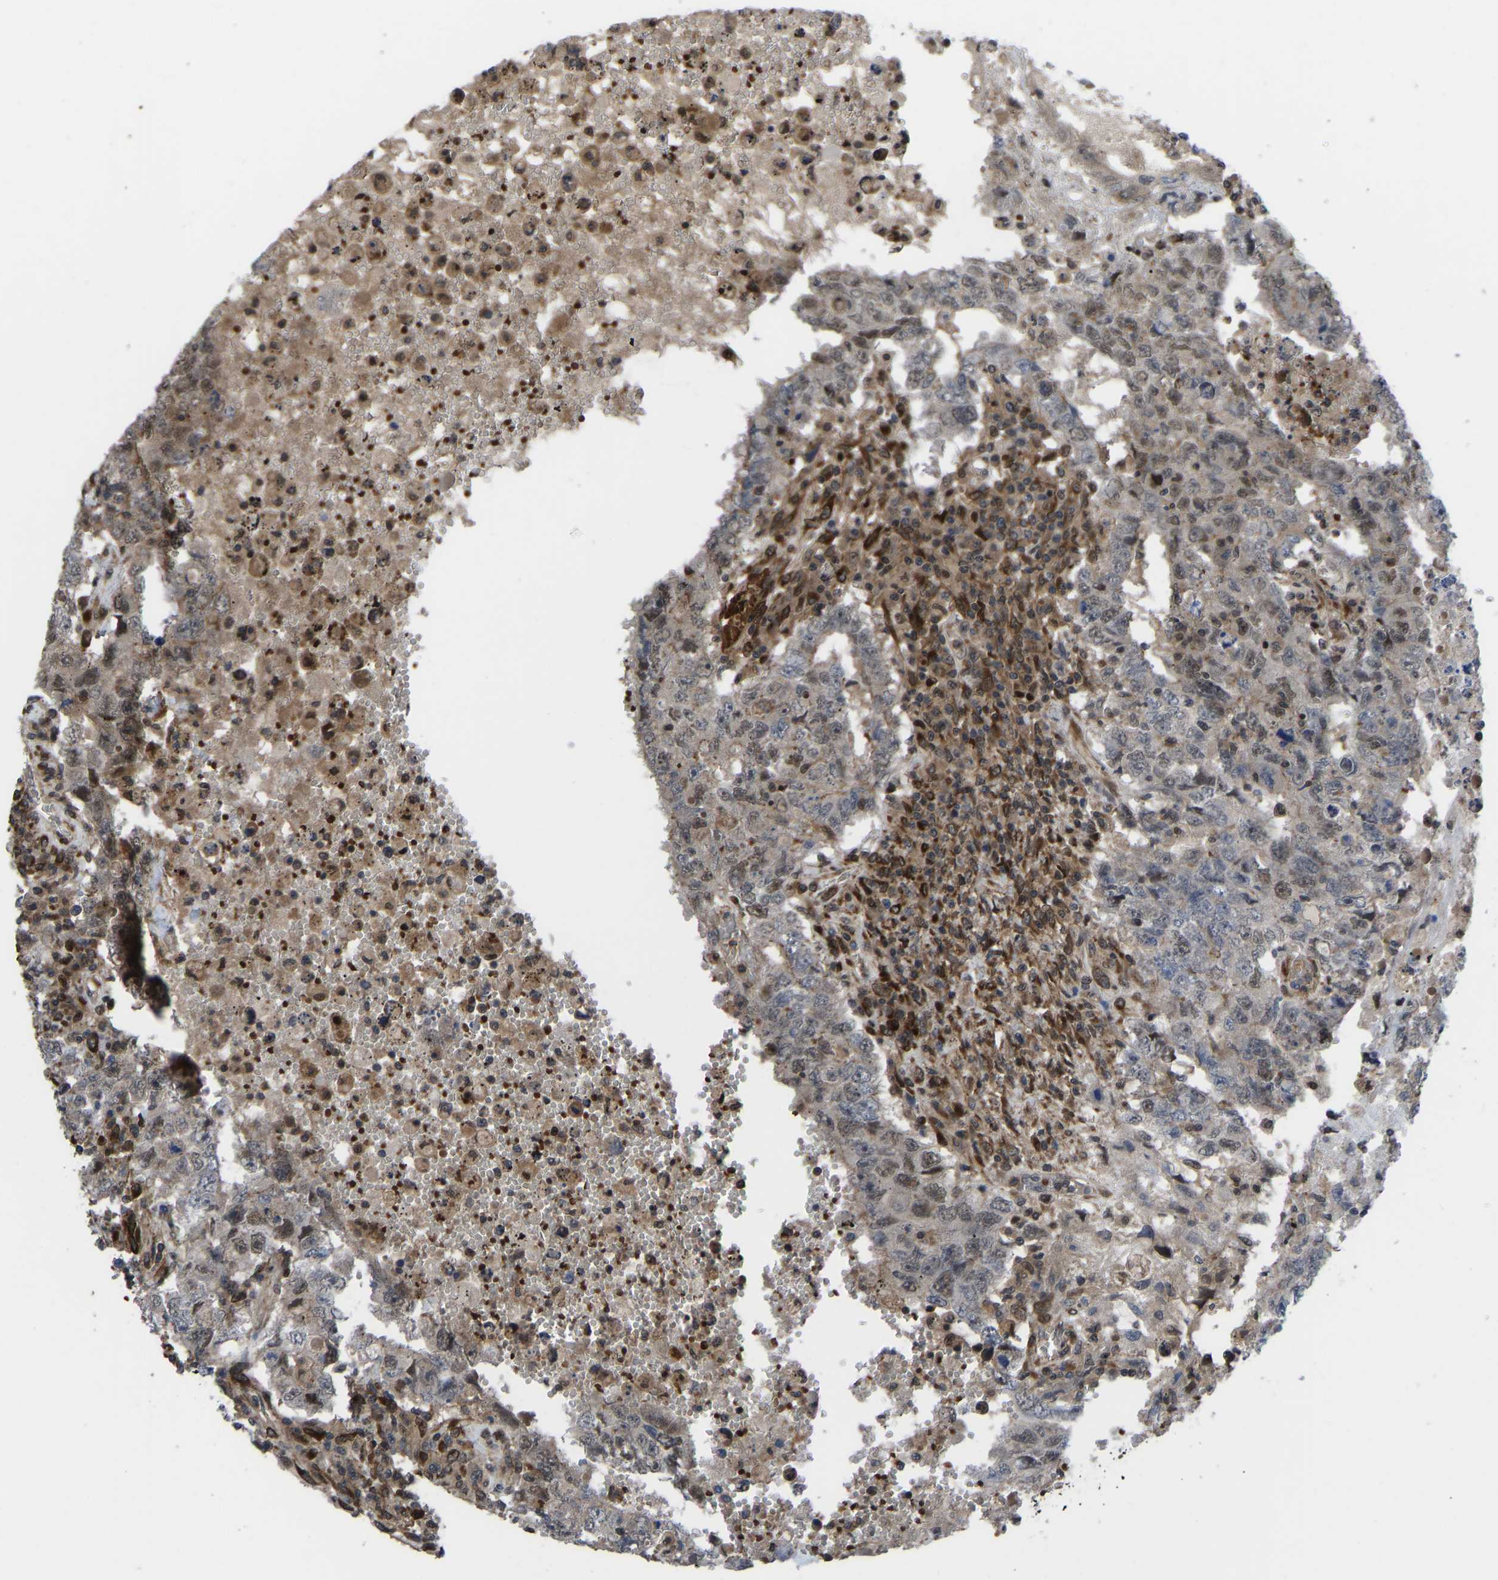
{"staining": {"intensity": "weak", "quantity": "25%-75%", "location": "cytoplasmic/membranous,nuclear"}, "tissue": "testis cancer", "cell_type": "Tumor cells", "image_type": "cancer", "snomed": [{"axis": "morphology", "description": "Carcinoma, Embryonal, NOS"}, {"axis": "topography", "description": "Testis"}], "caption": "Tumor cells show weak cytoplasmic/membranous and nuclear positivity in approximately 25%-75% of cells in embryonal carcinoma (testis). Nuclei are stained in blue.", "gene": "CYP7B1", "patient": {"sex": "male", "age": 26}}